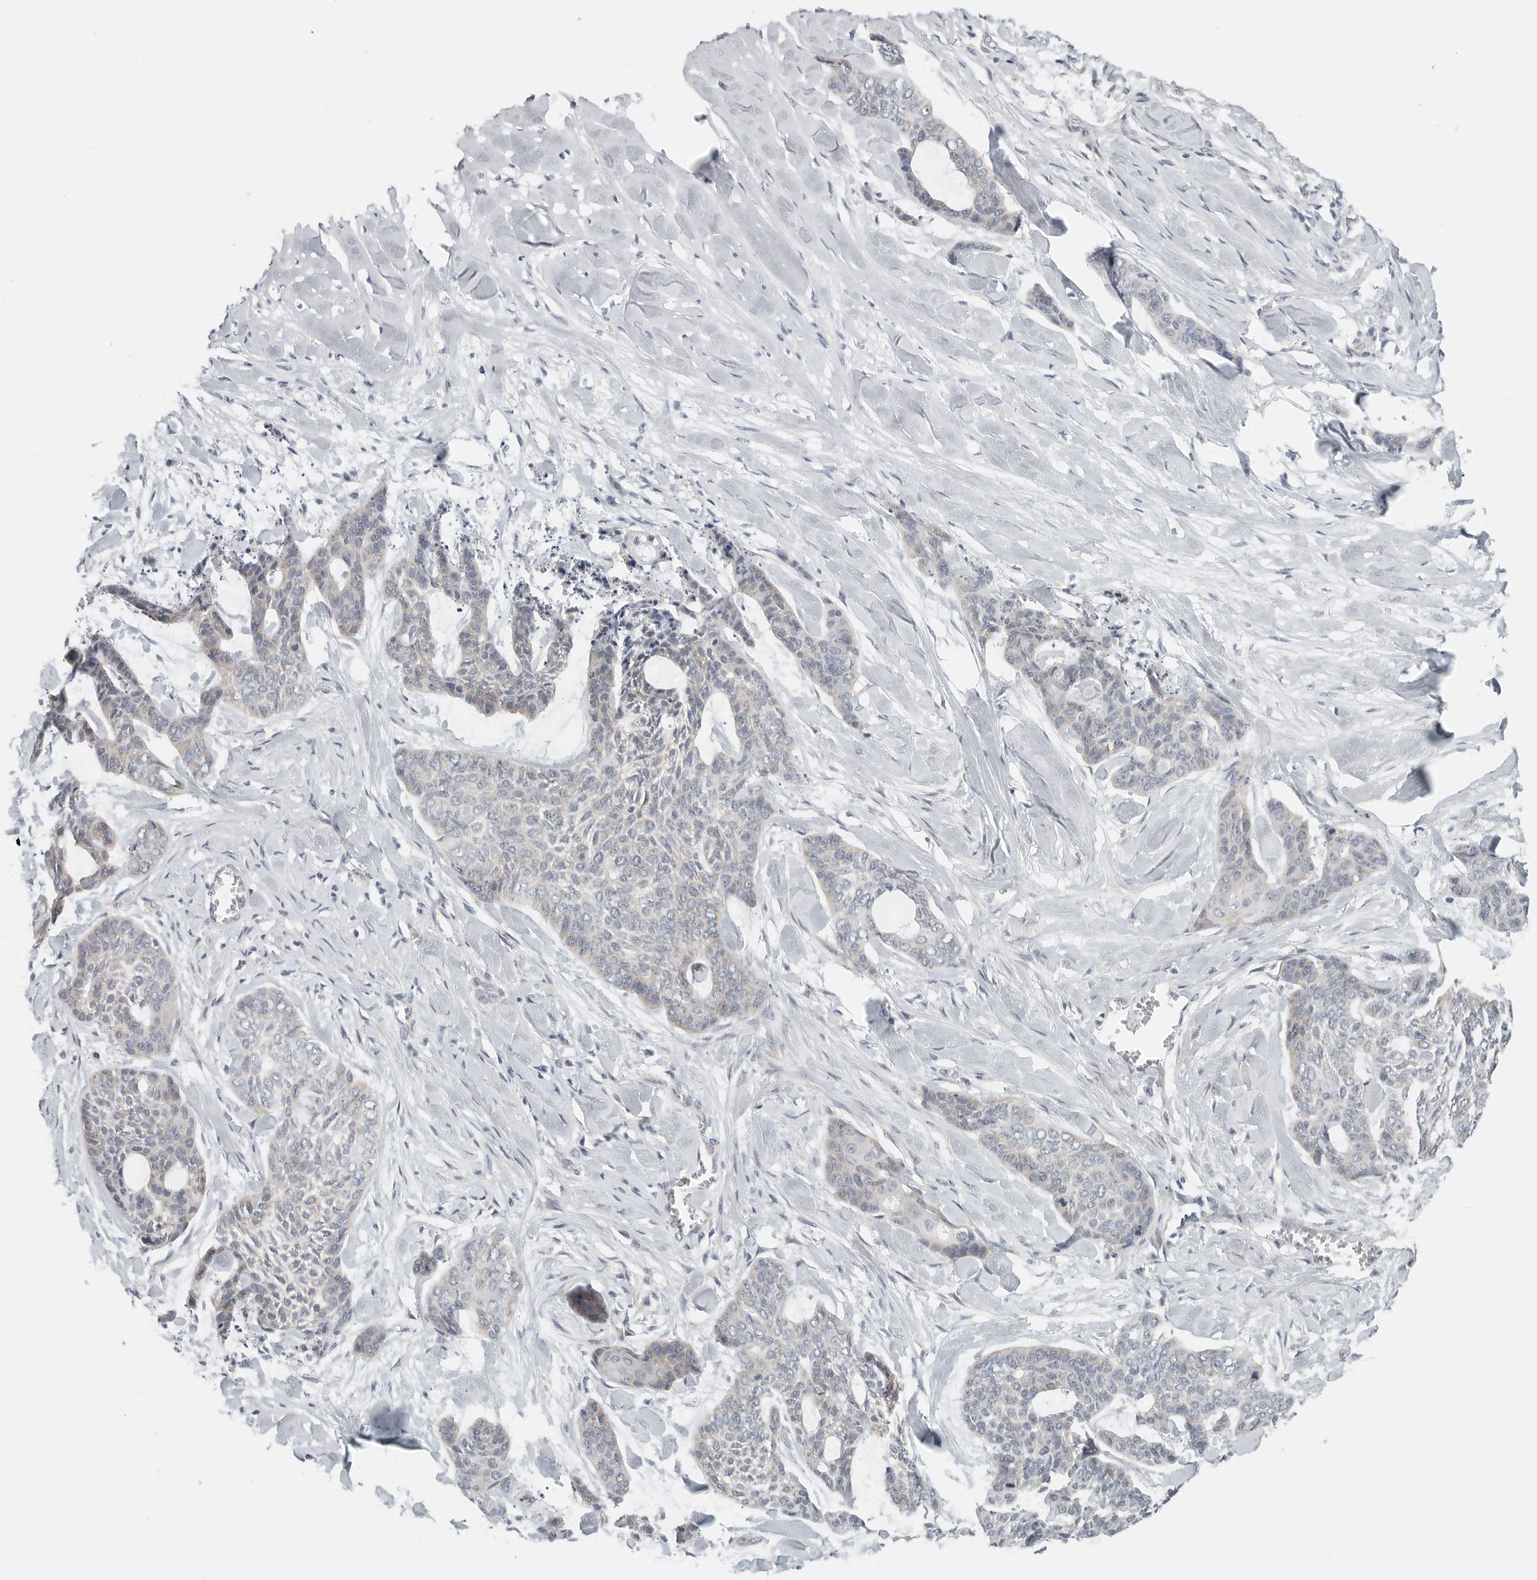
{"staining": {"intensity": "negative", "quantity": "none", "location": "none"}, "tissue": "skin cancer", "cell_type": "Tumor cells", "image_type": "cancer", "snomed": [{"axis": "morphology", "description": "Basal cell carcinoma"}, {"axis": "topography", "description": "Skin"}], "caption": "A photomicrograph of human skin cancer (basal cell carcinoma) is negative for staining in tumor cells.", "gene": "IL12RB2", "patient": {"sex": "female", "age": 64}}